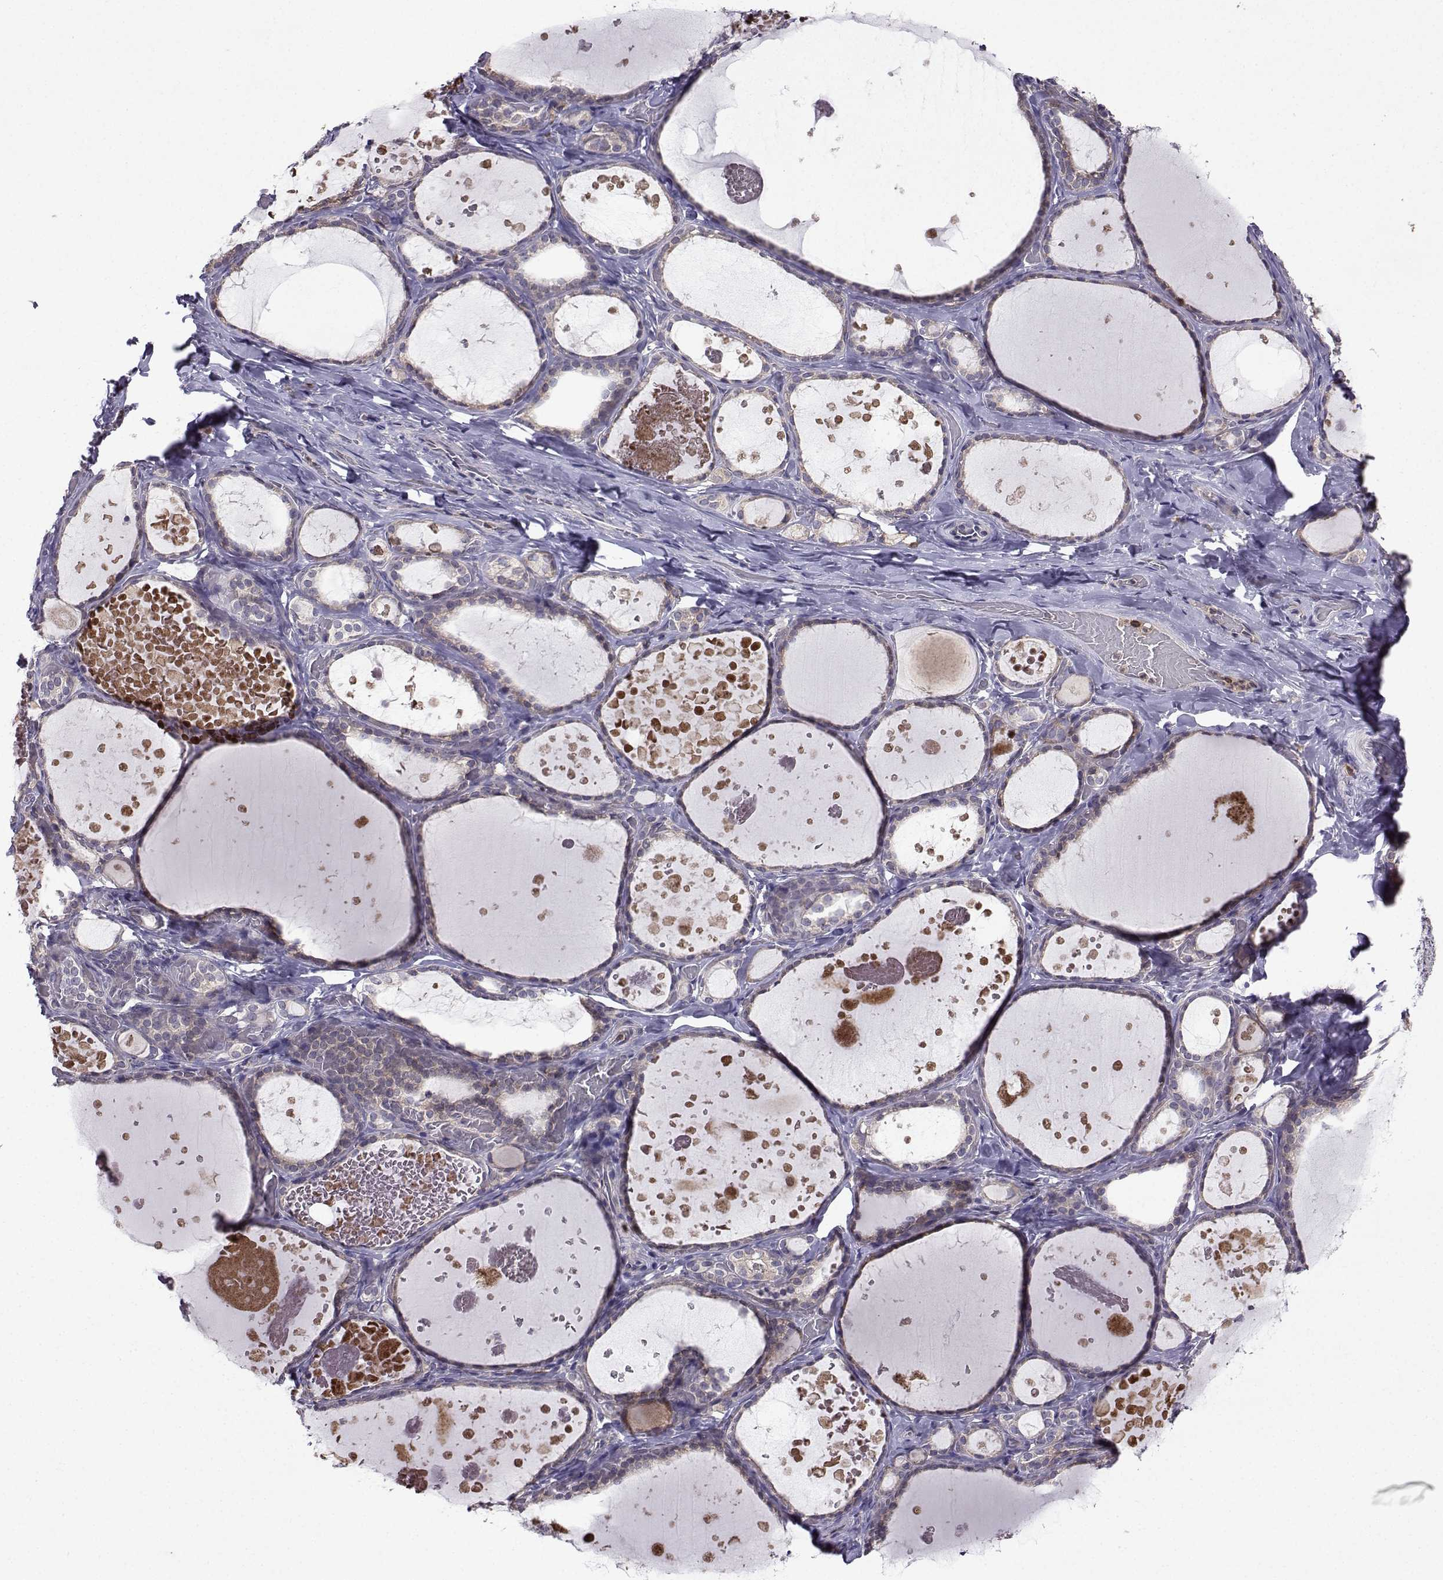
{"staining": {"intensity": "moderate", "quantity": "<25%", "location": "cytoplasmic/membranous"}, "tissue": "thyroid gland", "cell_type": "Glandular cells", "image_type": "normal", "snomed": [{"axis": "morphology", "description": "Normal tissue, NOS"}, {"axis": "topography", "description": "Thyroid gland"}], "caption": "The photomicrograph shows a brown stain indicating the presence of a protein in the cytoplasmic/membranous of glandular cells in thyroid gland.", "gene": "STXBP5", "patient": {"sex": "female", "age": 56}}